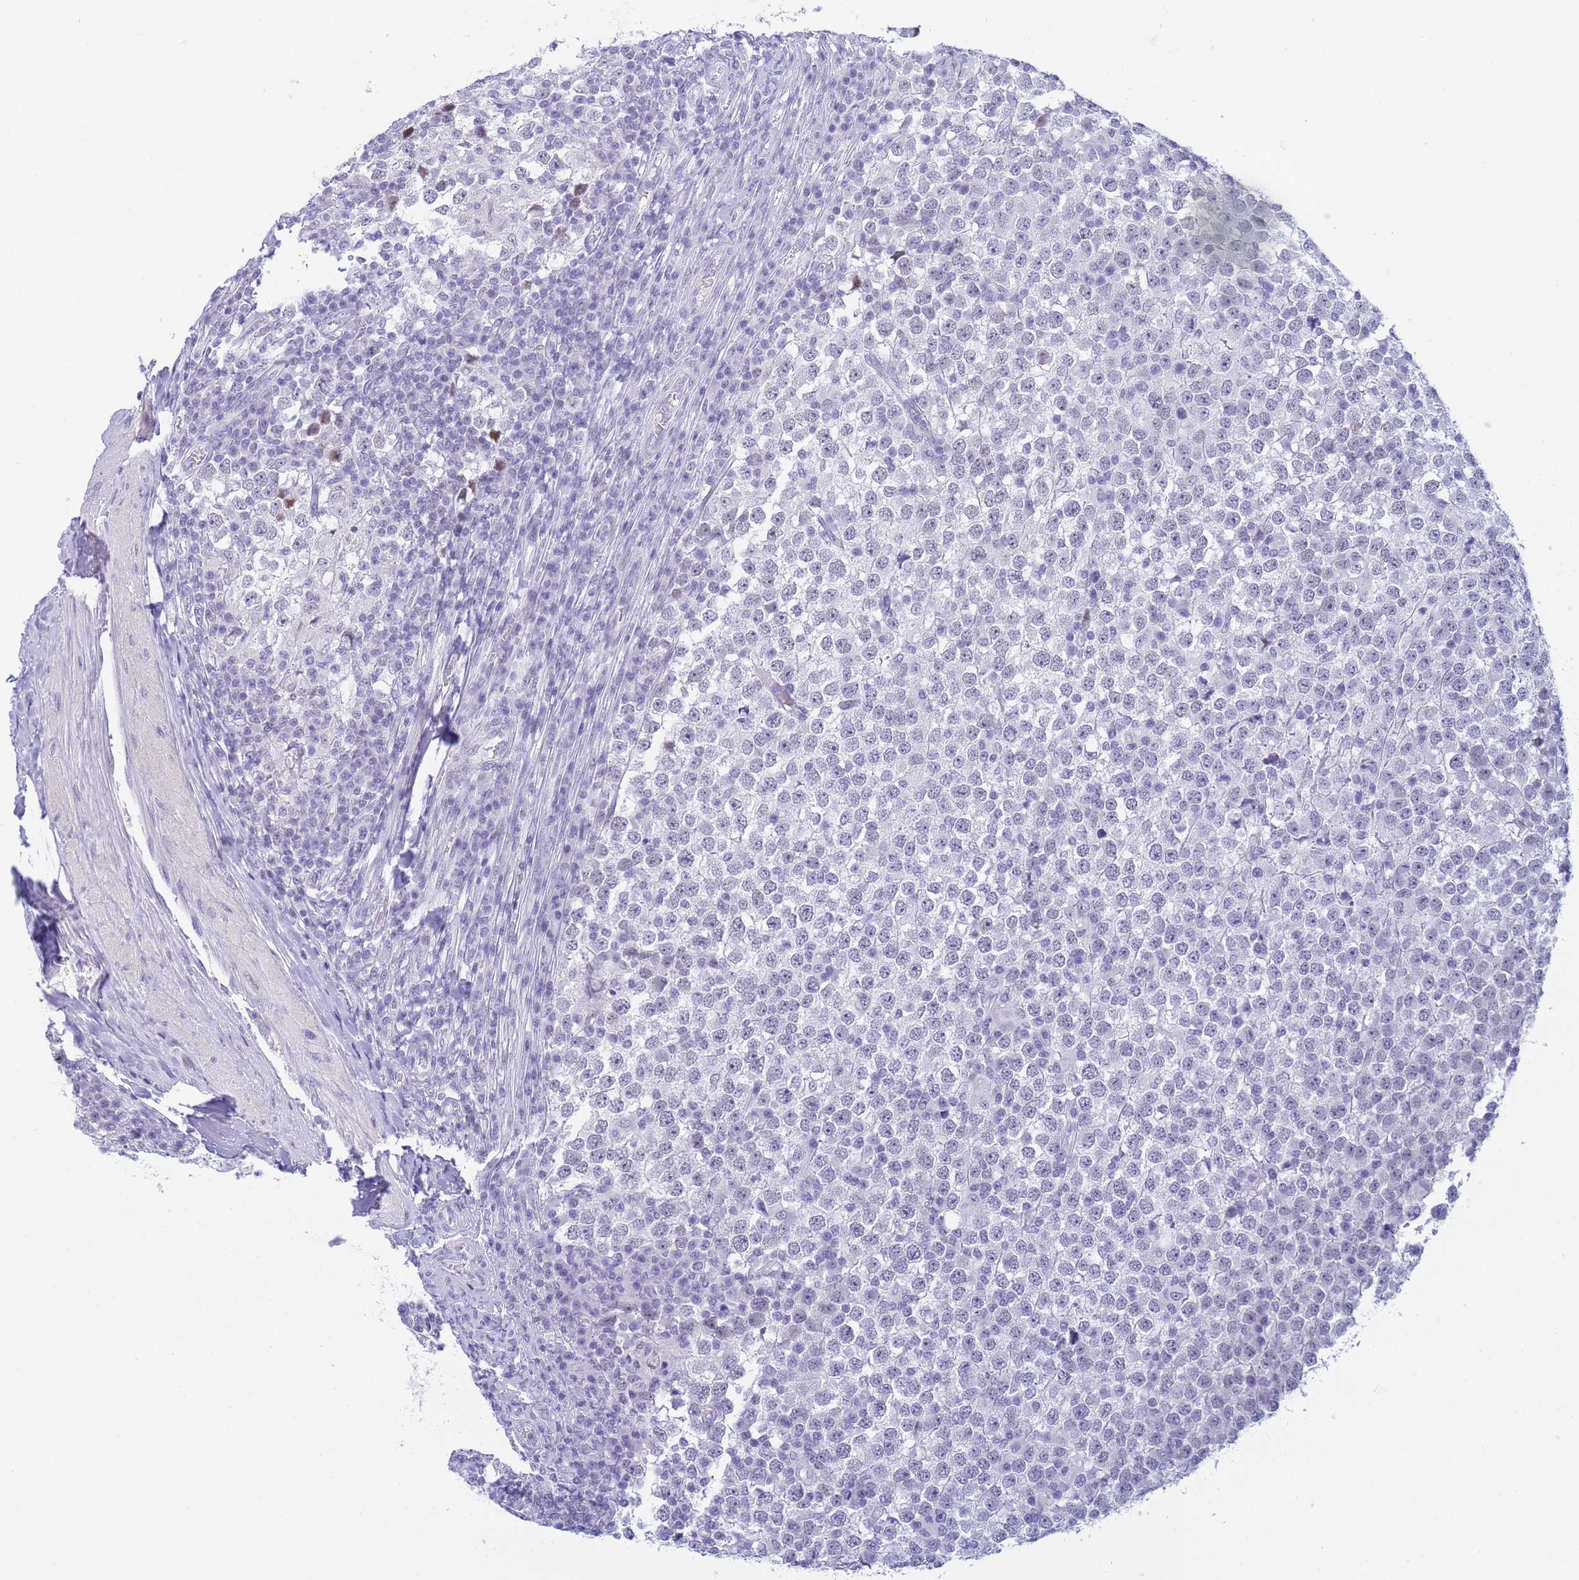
{"staining": {"intensity": "negative", "quantity": "none", "location": "none"}, "tissue": "testis cancer", "cell_type": "Tumor cells", "image_type": "cancer", "snomed": [{"axis": "morphology", "description": "Seminoma, NOS"}, {"axis": "topography", "description": "Testis"}], "caption": "Testis cancer was stained to show a protein in brown. There is no significant expression in tumor cells. (Immunohistochemistry, brightfield microscopy, high magnification).", "gene": "SNX20", "patient": {"sex": "male", "age": 65}}